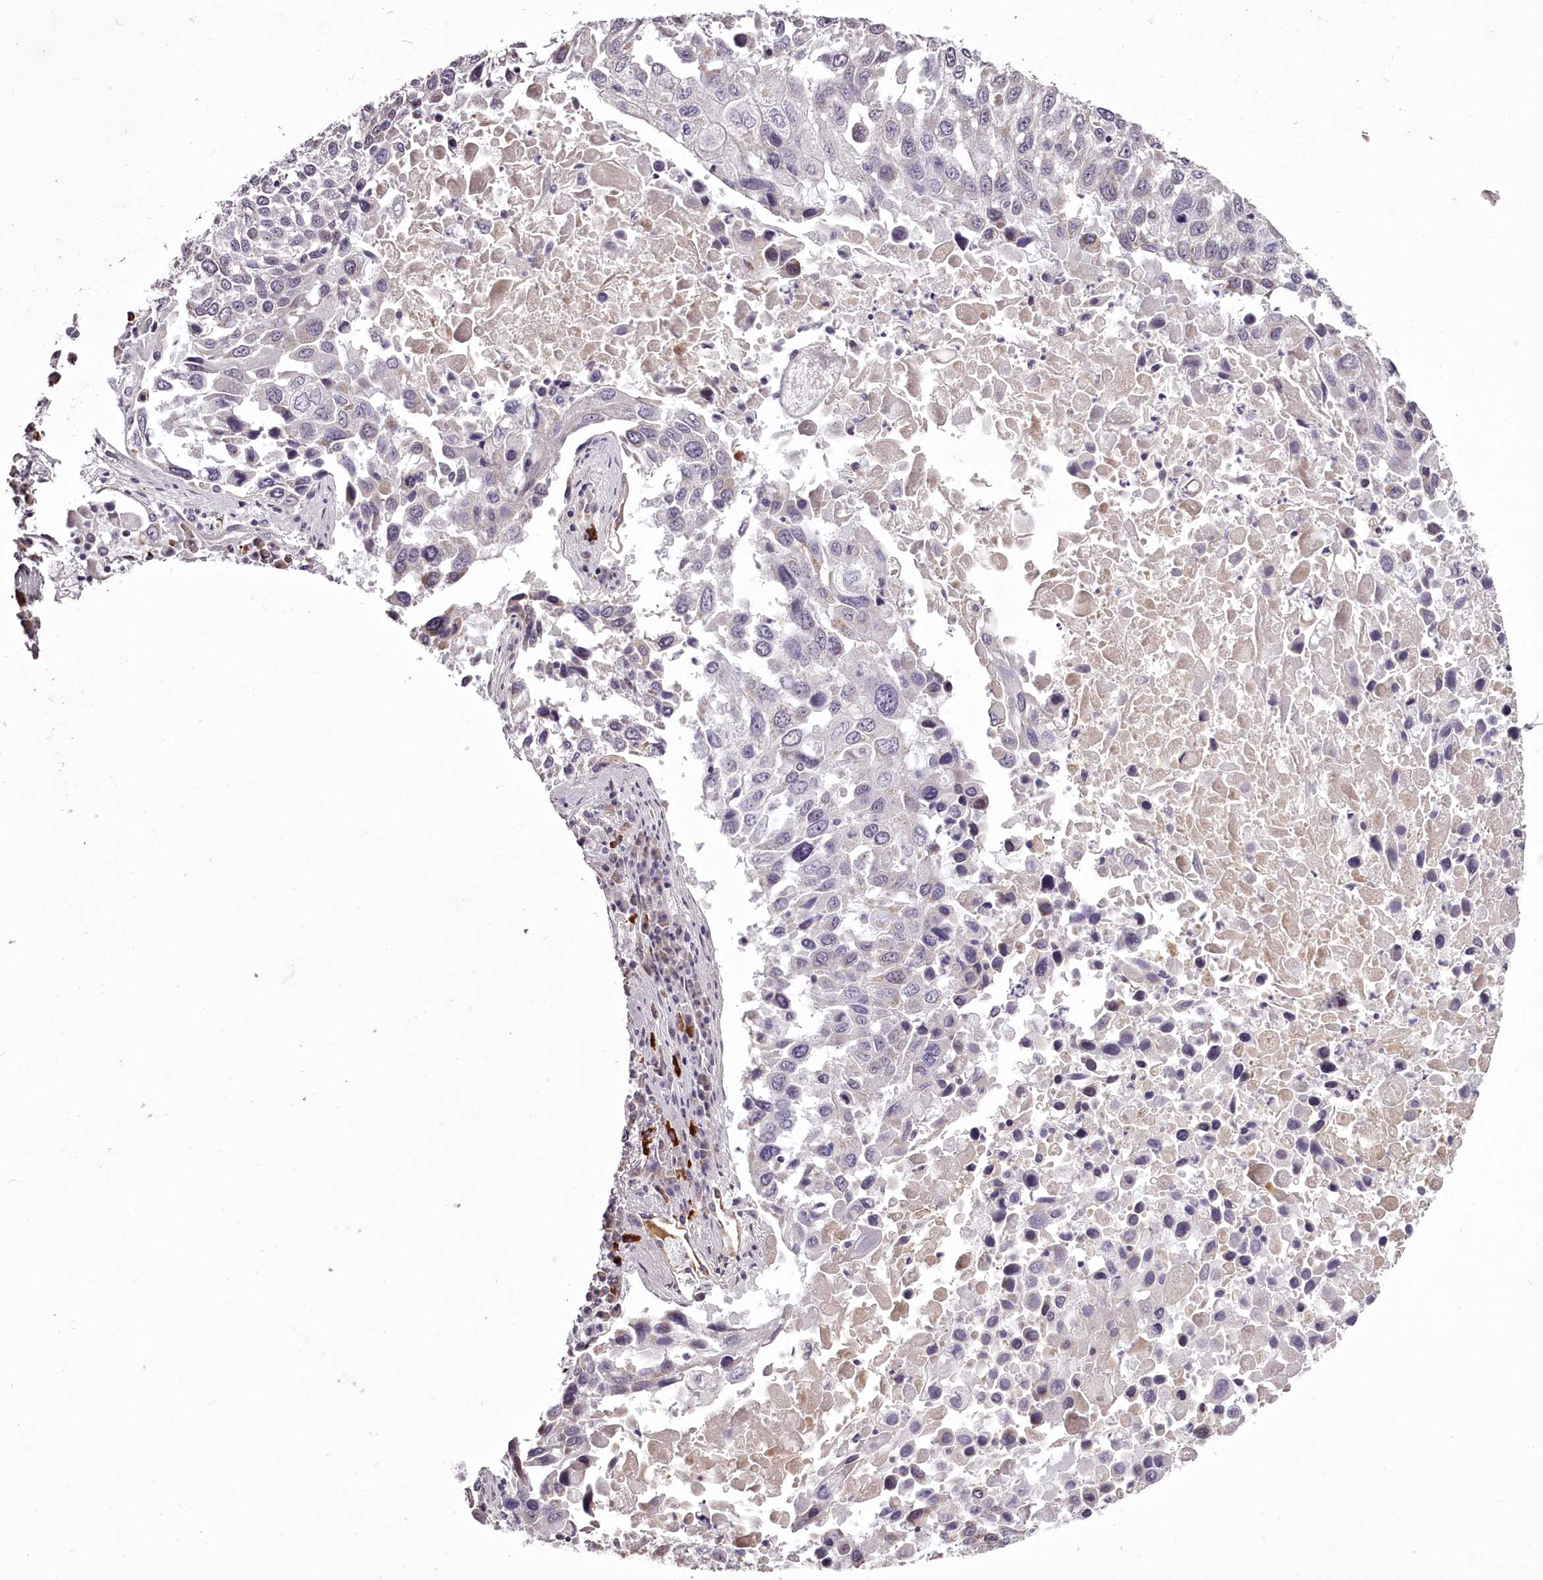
{"staining": {"intensity": "negative", "quantity": "none", "location": "none"}, "tissue": "lung cancer", "cell_type": "Tumor cells", "image_type": "cancer", "snomed": [{"axis": "morphology", "description": "Squamous cell carcinoma, NOS"}, {"axis": "topography", "description": "Lung"}], "caption": "Tumor cells show no significant staining in lung cancer. The staining is performed using DAB (3,3'-diaminobenzidine) brown chromogen with nuclei counter-stained in using hematoxylin.", "gene": "C1orf56", "patient": {"sex": "male", "age": 65}}